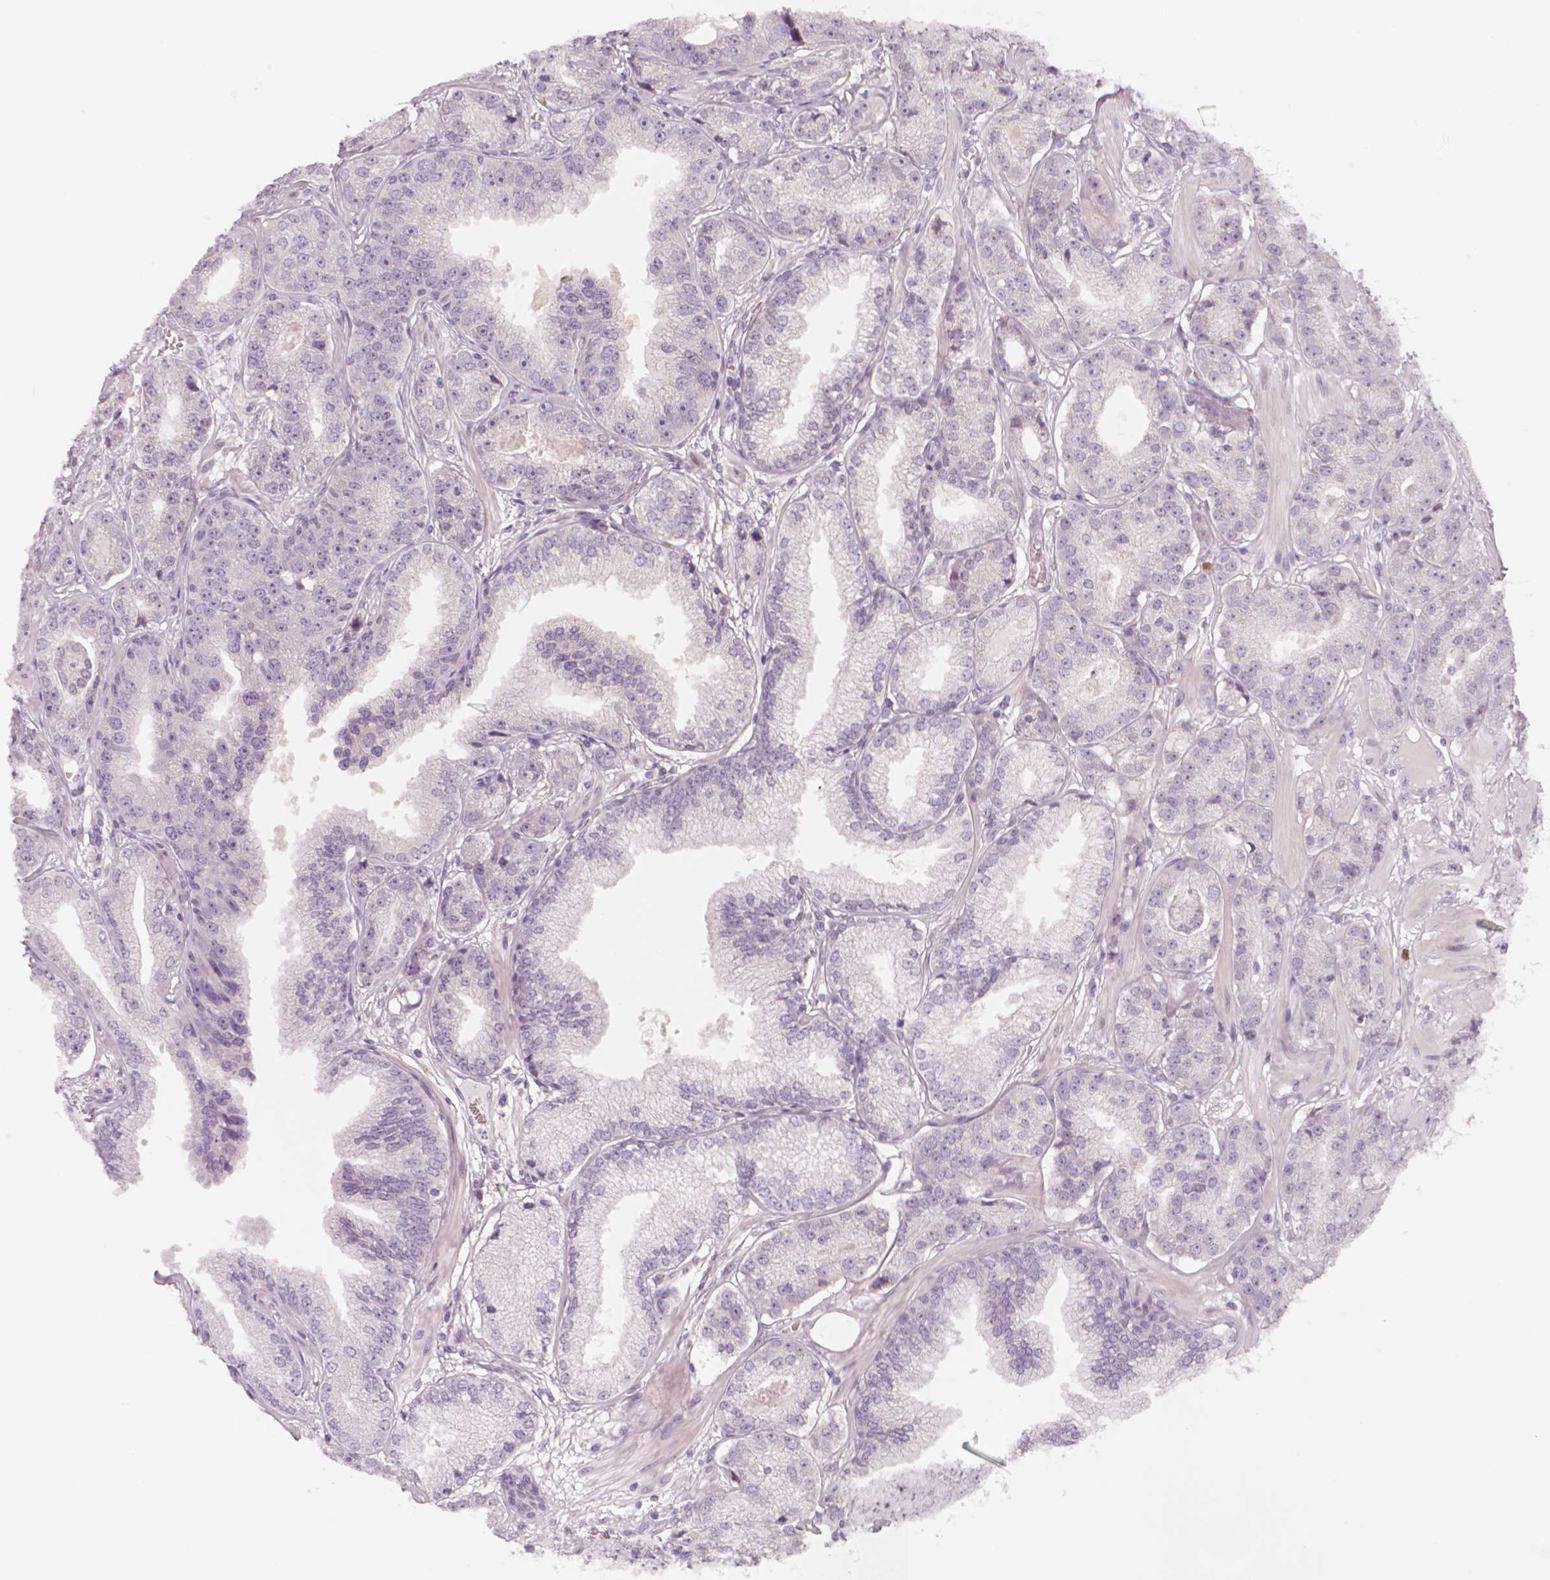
{"staining": {"intensity": "negative", "quantity": "none", "location": "none"}, "tissue": "prostate cancer", "cell_type": "Tumor cells", "image_type": "cancer", "snomed": [{"axis": "morphology", "description": "Adenocarcinoma, NOS"}, {"axis": "topography", "description": "Prostate"}], "caption": "Prostate adenocarcinoma was stained to show a protein in brown. There is no significant expression in tumor cells. The staining was performed using DAB (3,3'-diaminobenzidine) to visualize the protein expression in brown, while the nuclei were stained in blue with hematoxylin (Magnification: 20x).", "gene": "RNASE7", "patient": {"sex": "male", "age": 64}}